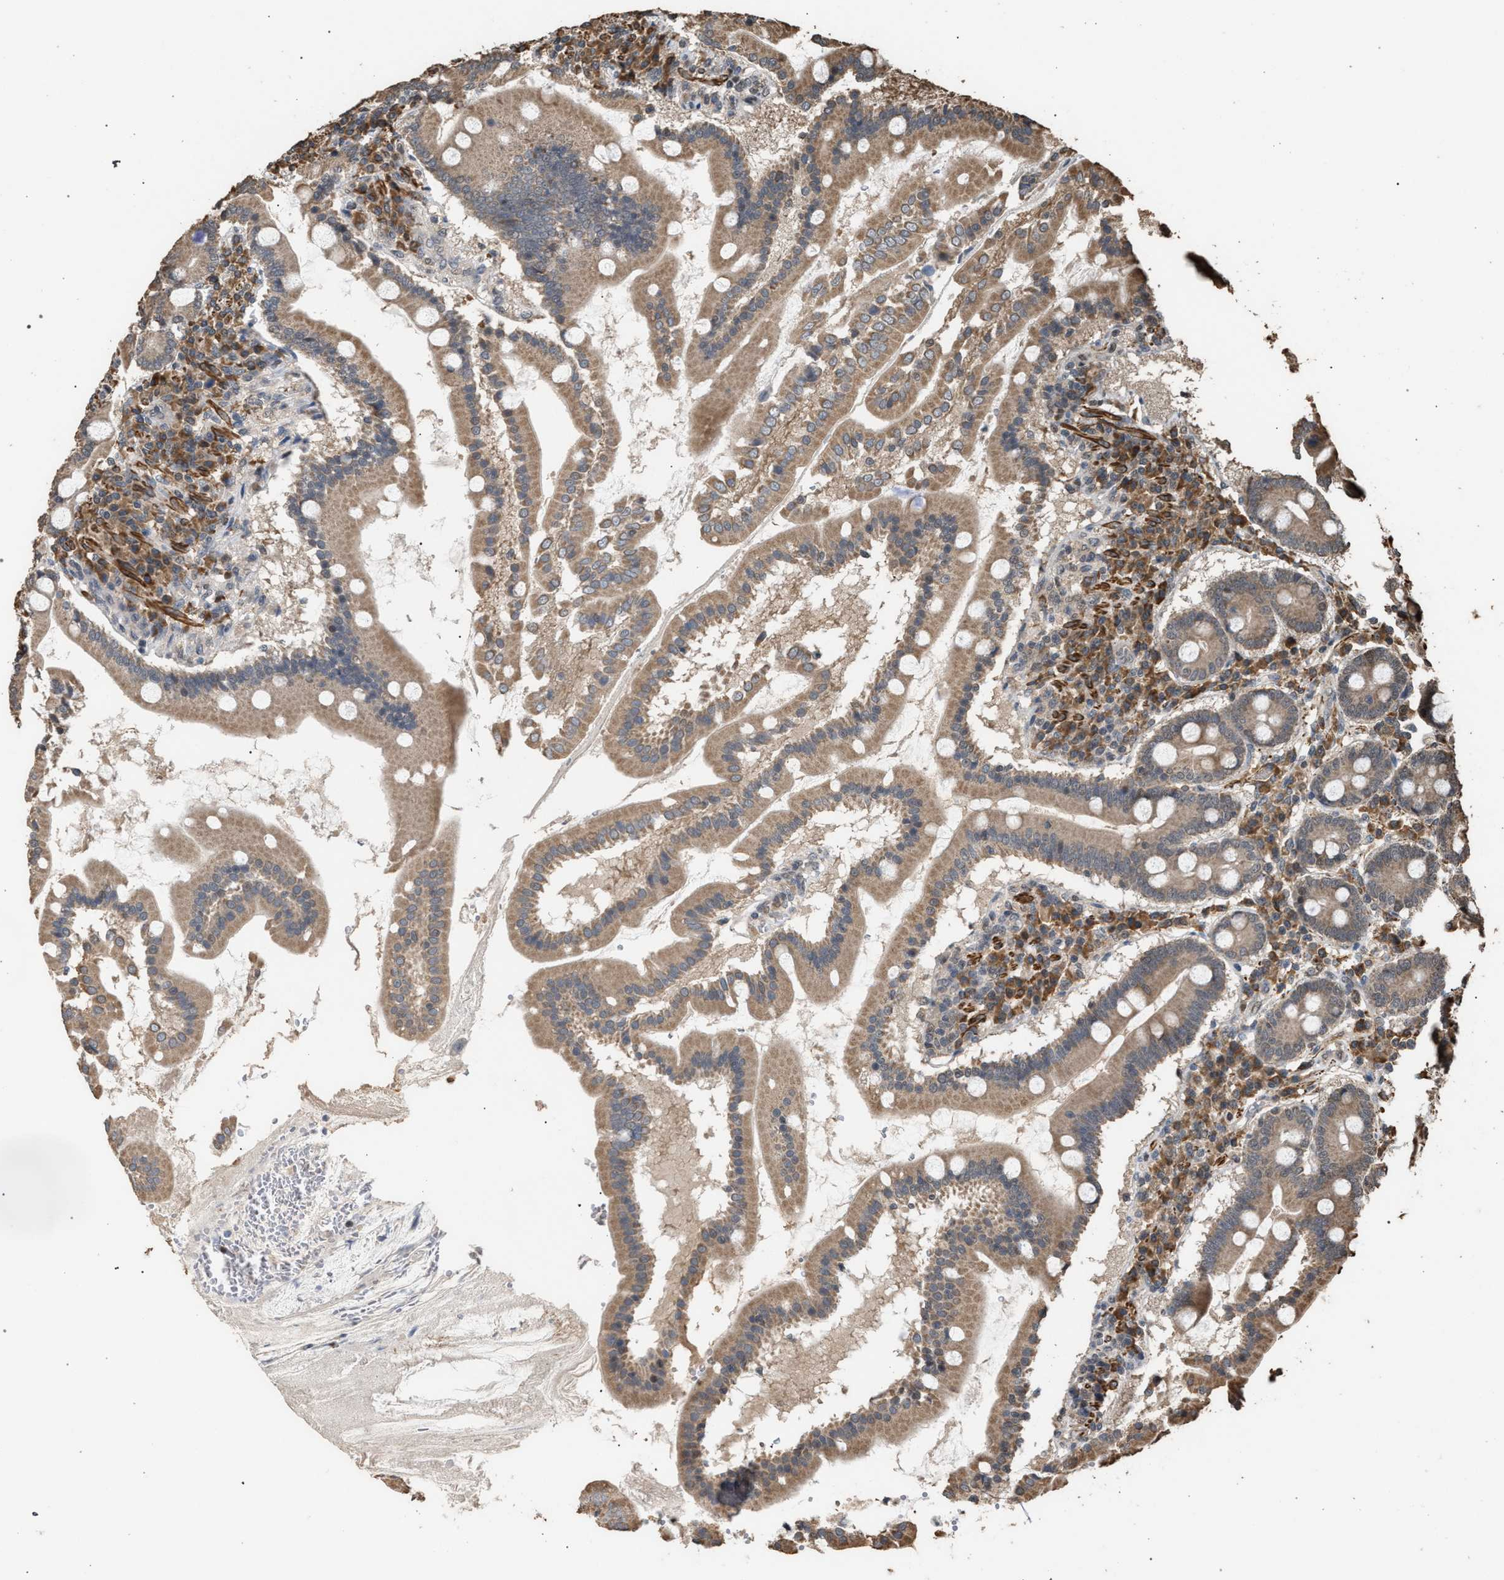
{"staining": {"intensity": "moderate", "quantity": ">75%", "location": "cytoplasmic/membranous"}, "tissue": "duodenum", "cell_type": "Glandular cells", "image_type": "normal", "snomed": [{"axis": "morphology", "description": "Normal tissue, NOS"}, {"axis": "topography", "description": "Duodenum"}], "caption": "Unremarkable duodenum shows moderate cytoplasmic/membranous staining in approximately >75% of glandular cells.", "gene": "NAA35", "patient": {"sex": "male", "age": 50}}